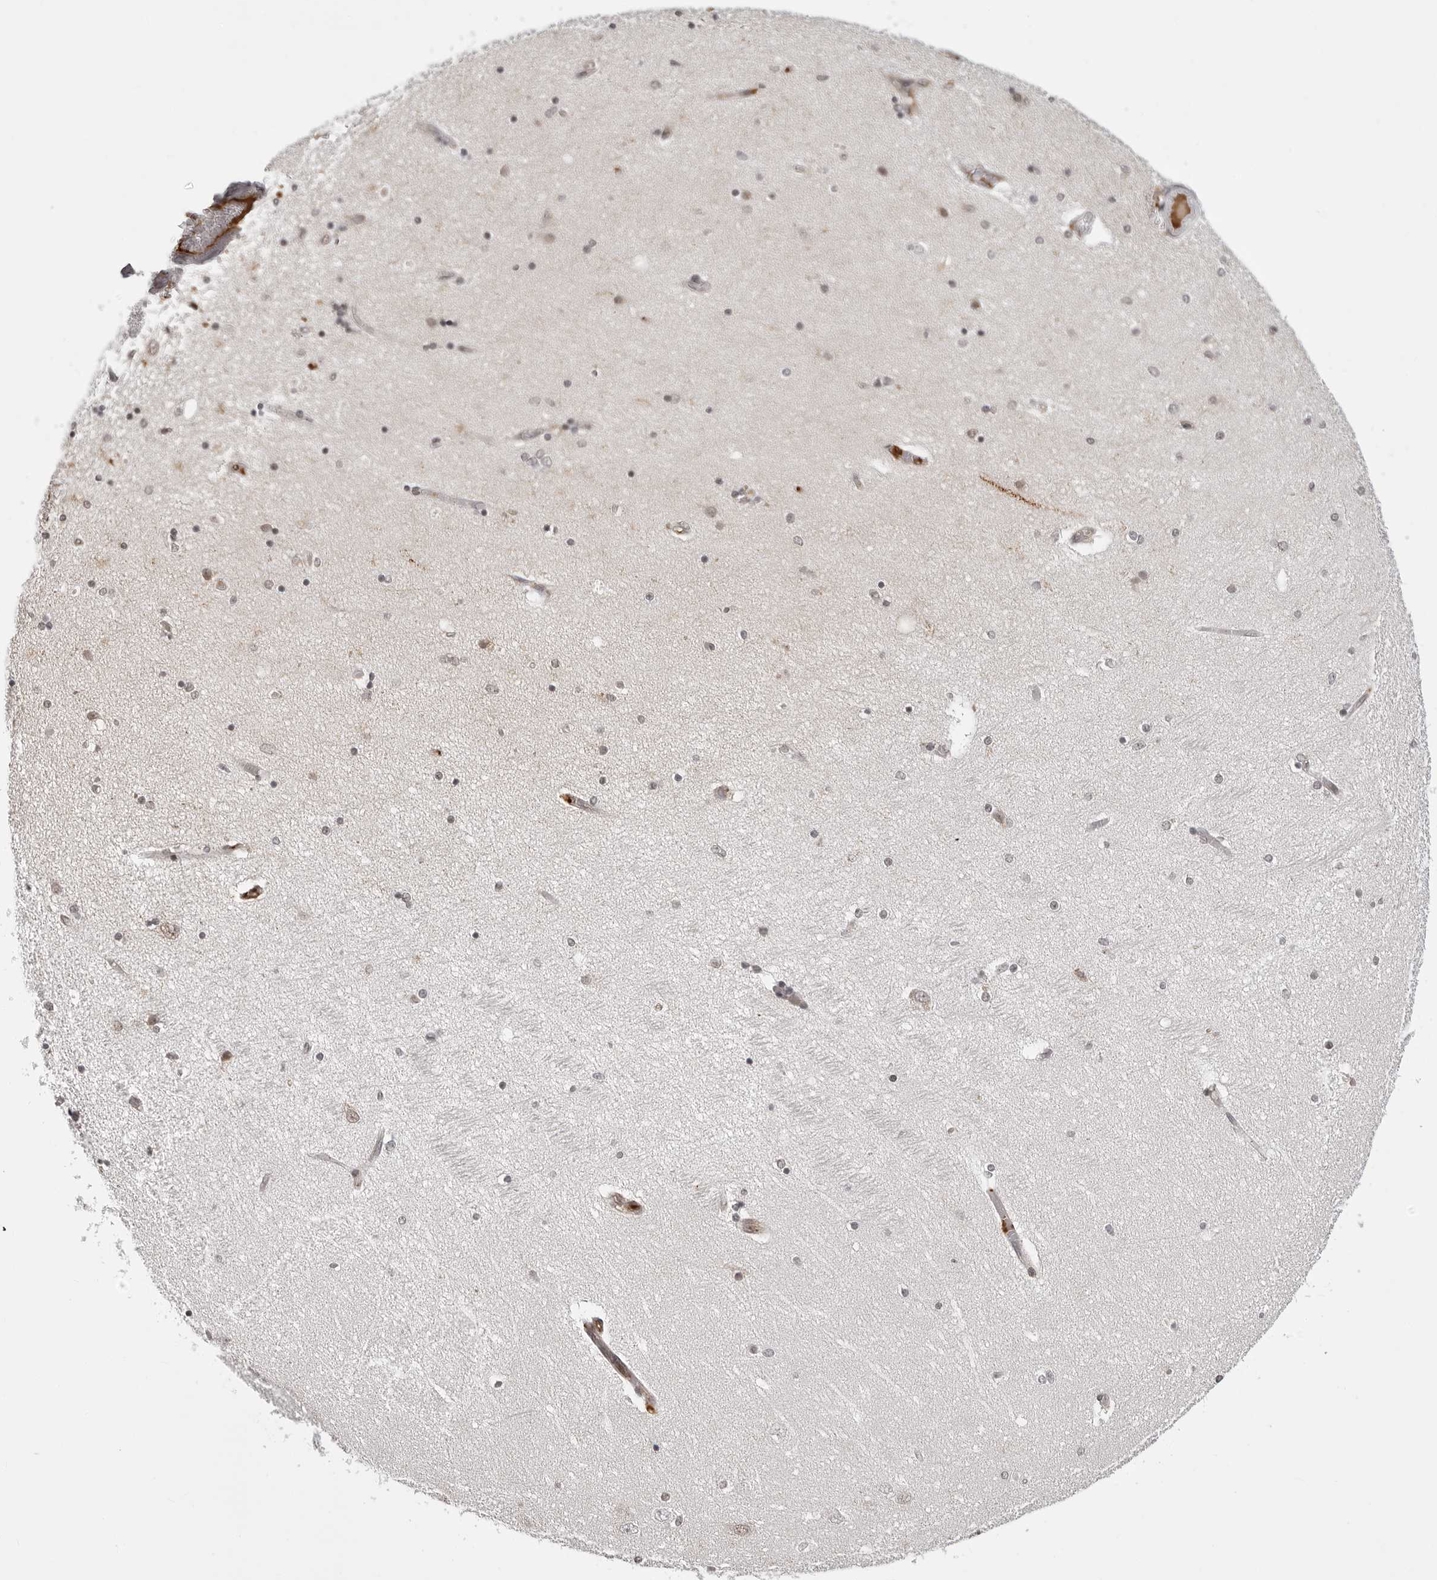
{"staining": {"intensity": "moderate", "quantity": "<25%", "location": "nuclear"}, "tissue": "hippocampus", "cell_type": "Glial cells", "image_type": "normal", "snomed": [{"axis": "morphology", "description": "Normal tissue, NOS"}, {"axis": "topography", "description": "Hippocampus"}], "caption": "Immunohistochemistry (IHC) of unremarkable hippocampus reveals low levels of moderate nuclear positivity in approximately <25% of glial cells. Ihc stains the protein of interest in brown and the nuclei are stained blue.", "gene": "PHF3", "patient": {"sex": "female", "age": 54}}